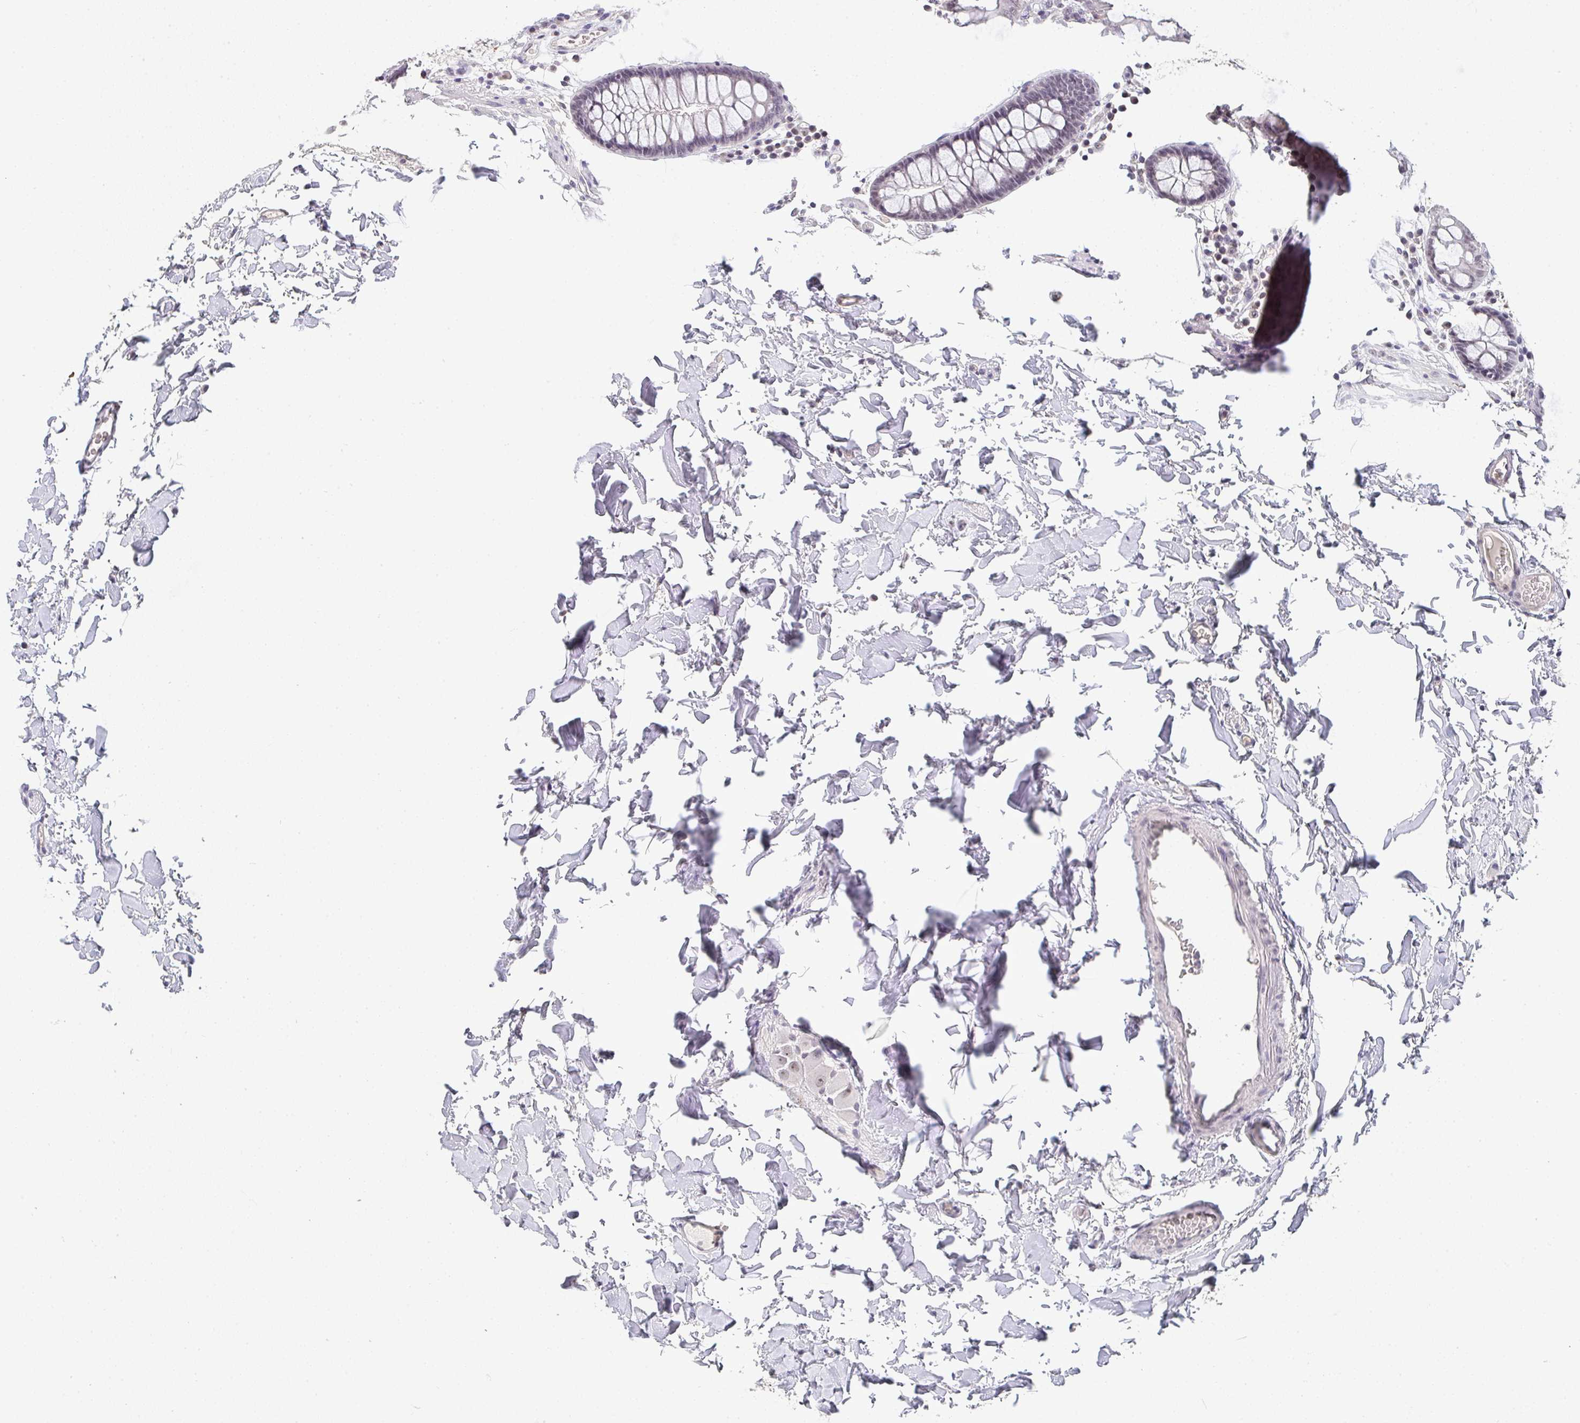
{"staining": {"intensity": "weak", "quantity": ">75%", "location": "nuclear"}, "tissue": "colon", "cell_type": "Endothelial cells", "image_type": "normal", "snomed": [{"axis": "morphology", "description": "Normal tissue, NOS"}, {"axis": "topography", "description": "Colon"}, {"axis": "topography", "description": "Peripheral nerve tissue"}], "caption": "The photomicrograph reveals staining of benign colon, revealing weak nuclear protein positivity (brown color) within endothelial cells.", "gene": "DKC1", "patient": {"sex": "male", "age": 84}}